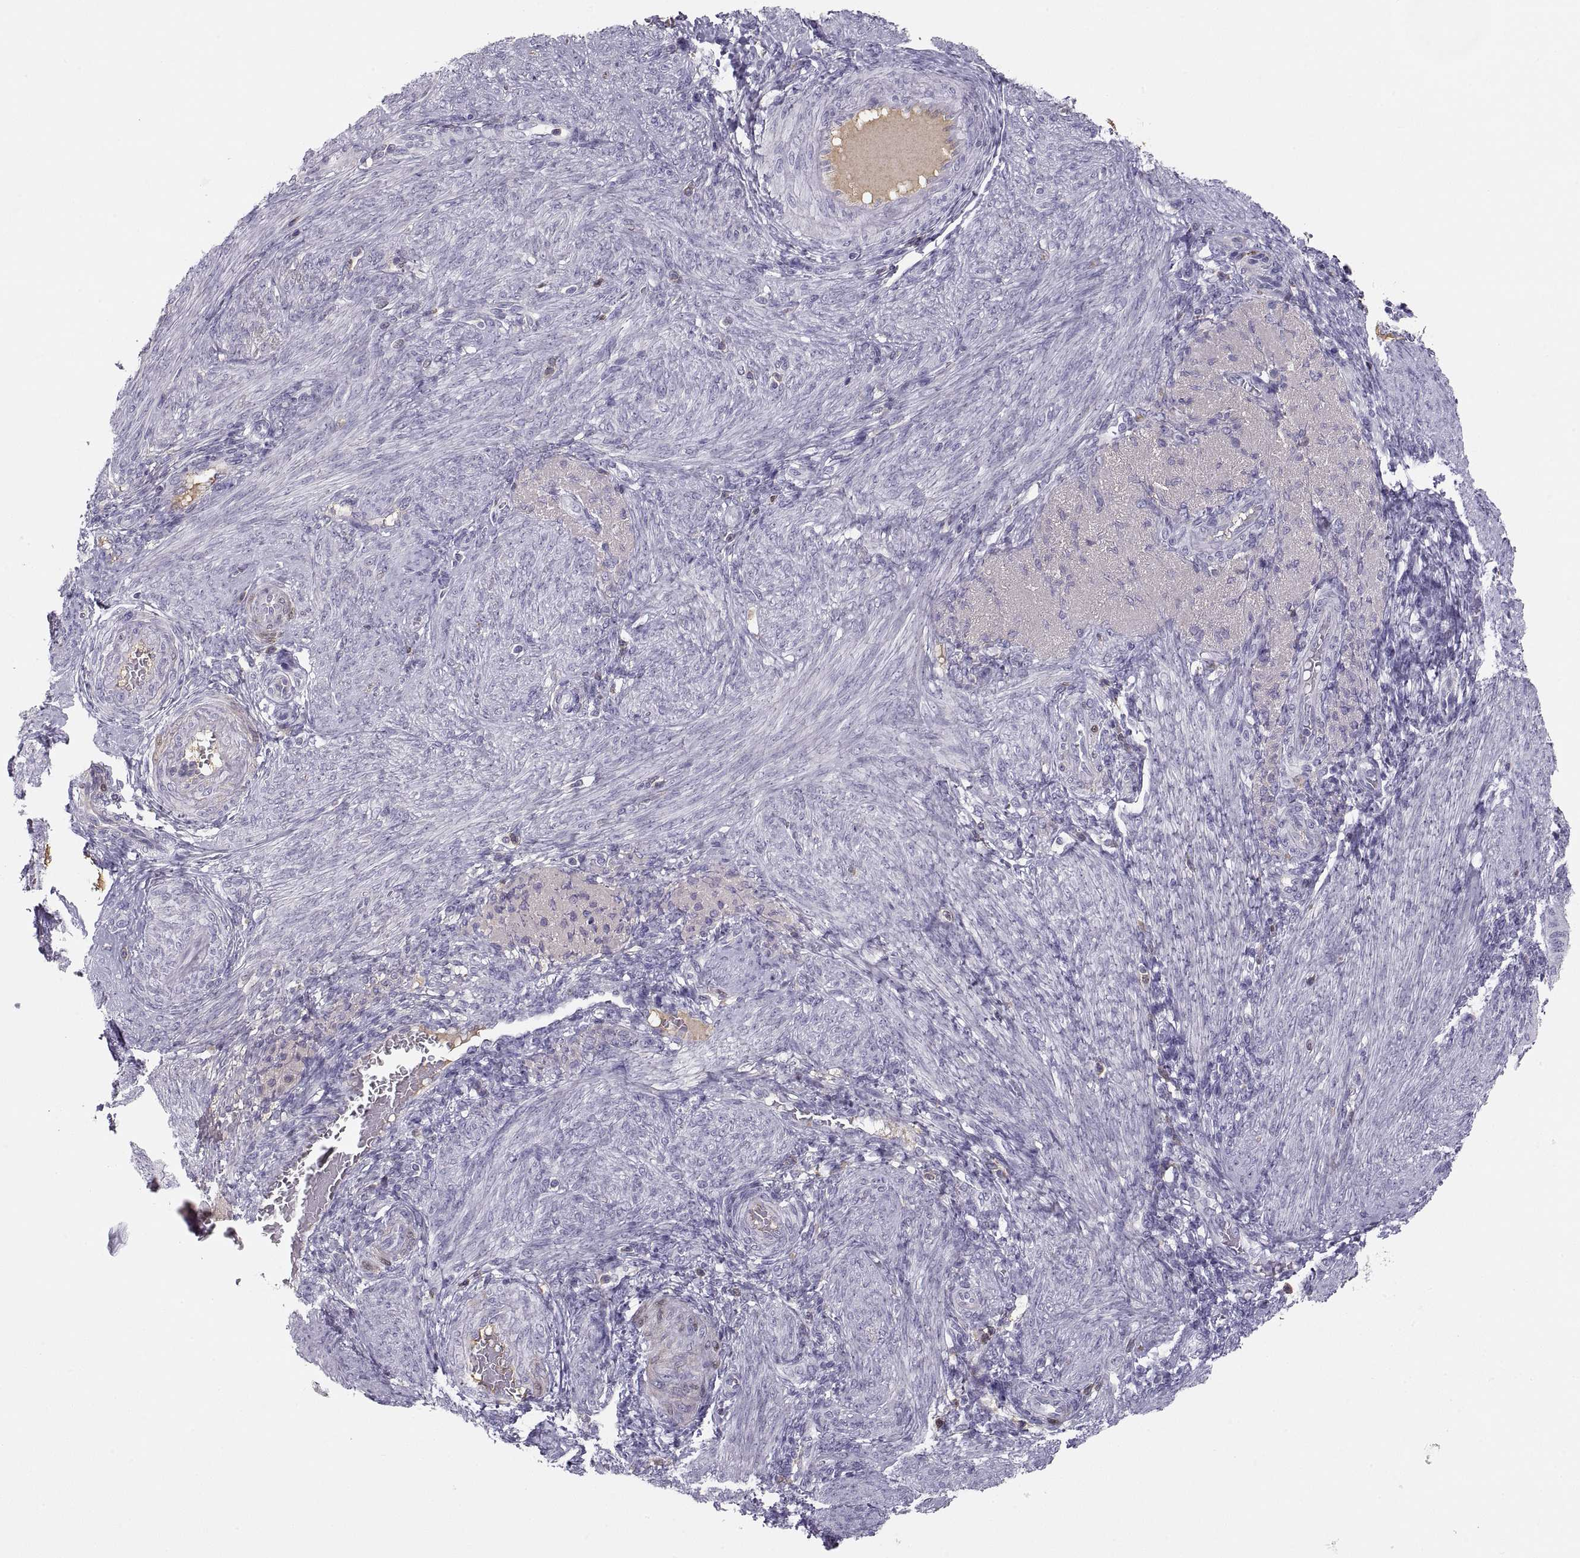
{"staining": {"intensity": "negative", "quantity": "none", "location": "none"}, "tissue": "endometrium", "cell_type": "Cells in endometrial stroma", "image_type": "normal", "snomed": [{"axis": "morphology", "description": "Normal tissue, NOS"}, {"axis": "topography", "description": "Endometrium"}], "caption": "Human endometrium stained for a protein using immunohistochemistry displays no expression in cells in endometrial stroma.", "gene": "MAGEB2", "patient": {"sex": "female", "age": 39}}